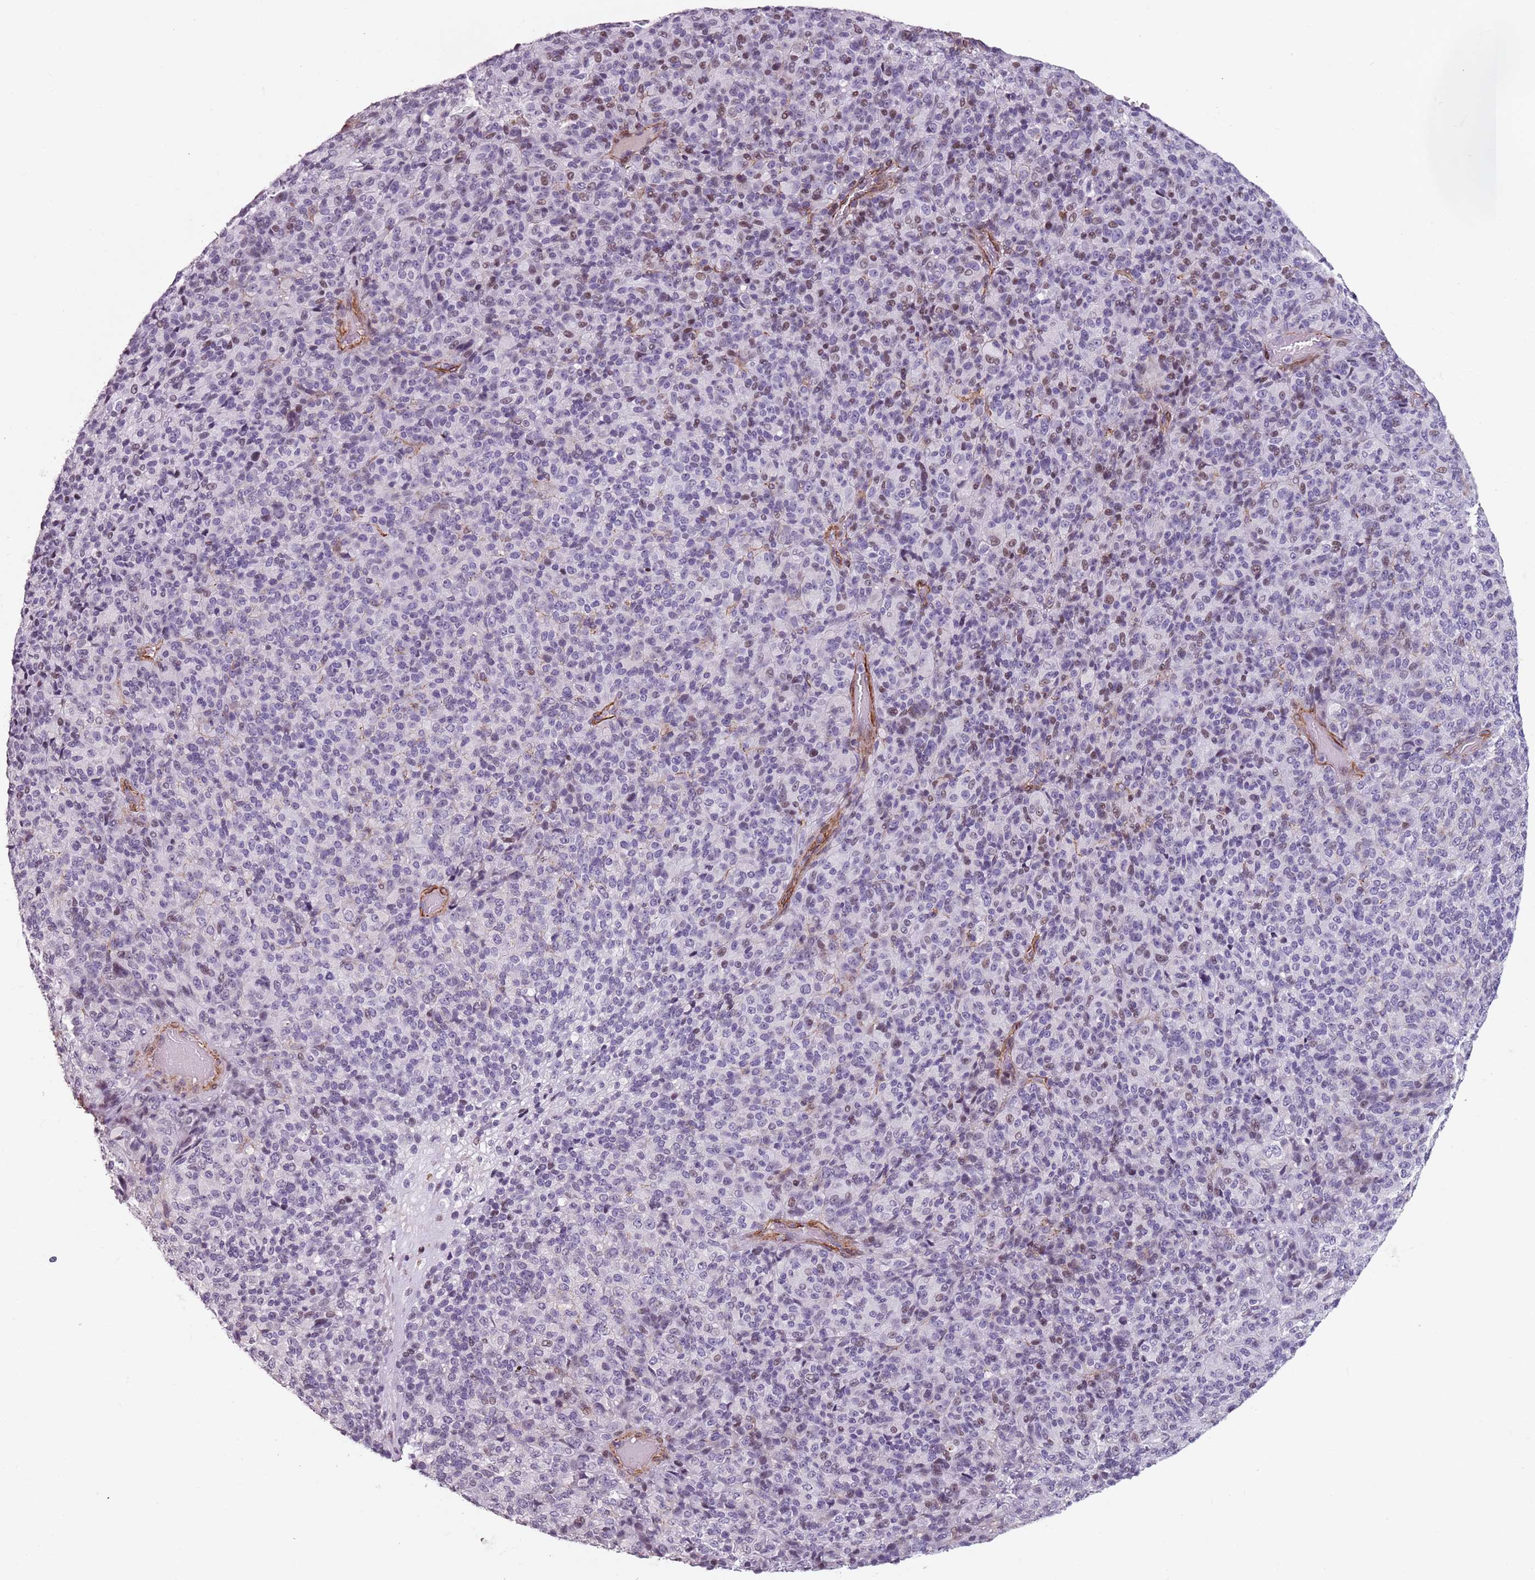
{"staining": {"intensity": "negative", "quantity": "none", "location": "none"}, "tissue": "melanoma", "cell_type": "Tumor cells", "image_type": "cancer", "snomed": [{"axis": "morphology", "description": "Malignant melanoma, Metastatic site"}, {"axis": "topography", "description": "Brain"}], "caption": "This is an immunohistochemistry image of malignant melanoma (metastatic site). There is no positivity in tumor cells.", "gene": "TMC4", "patient": {"sex": "female", "age": 56}}